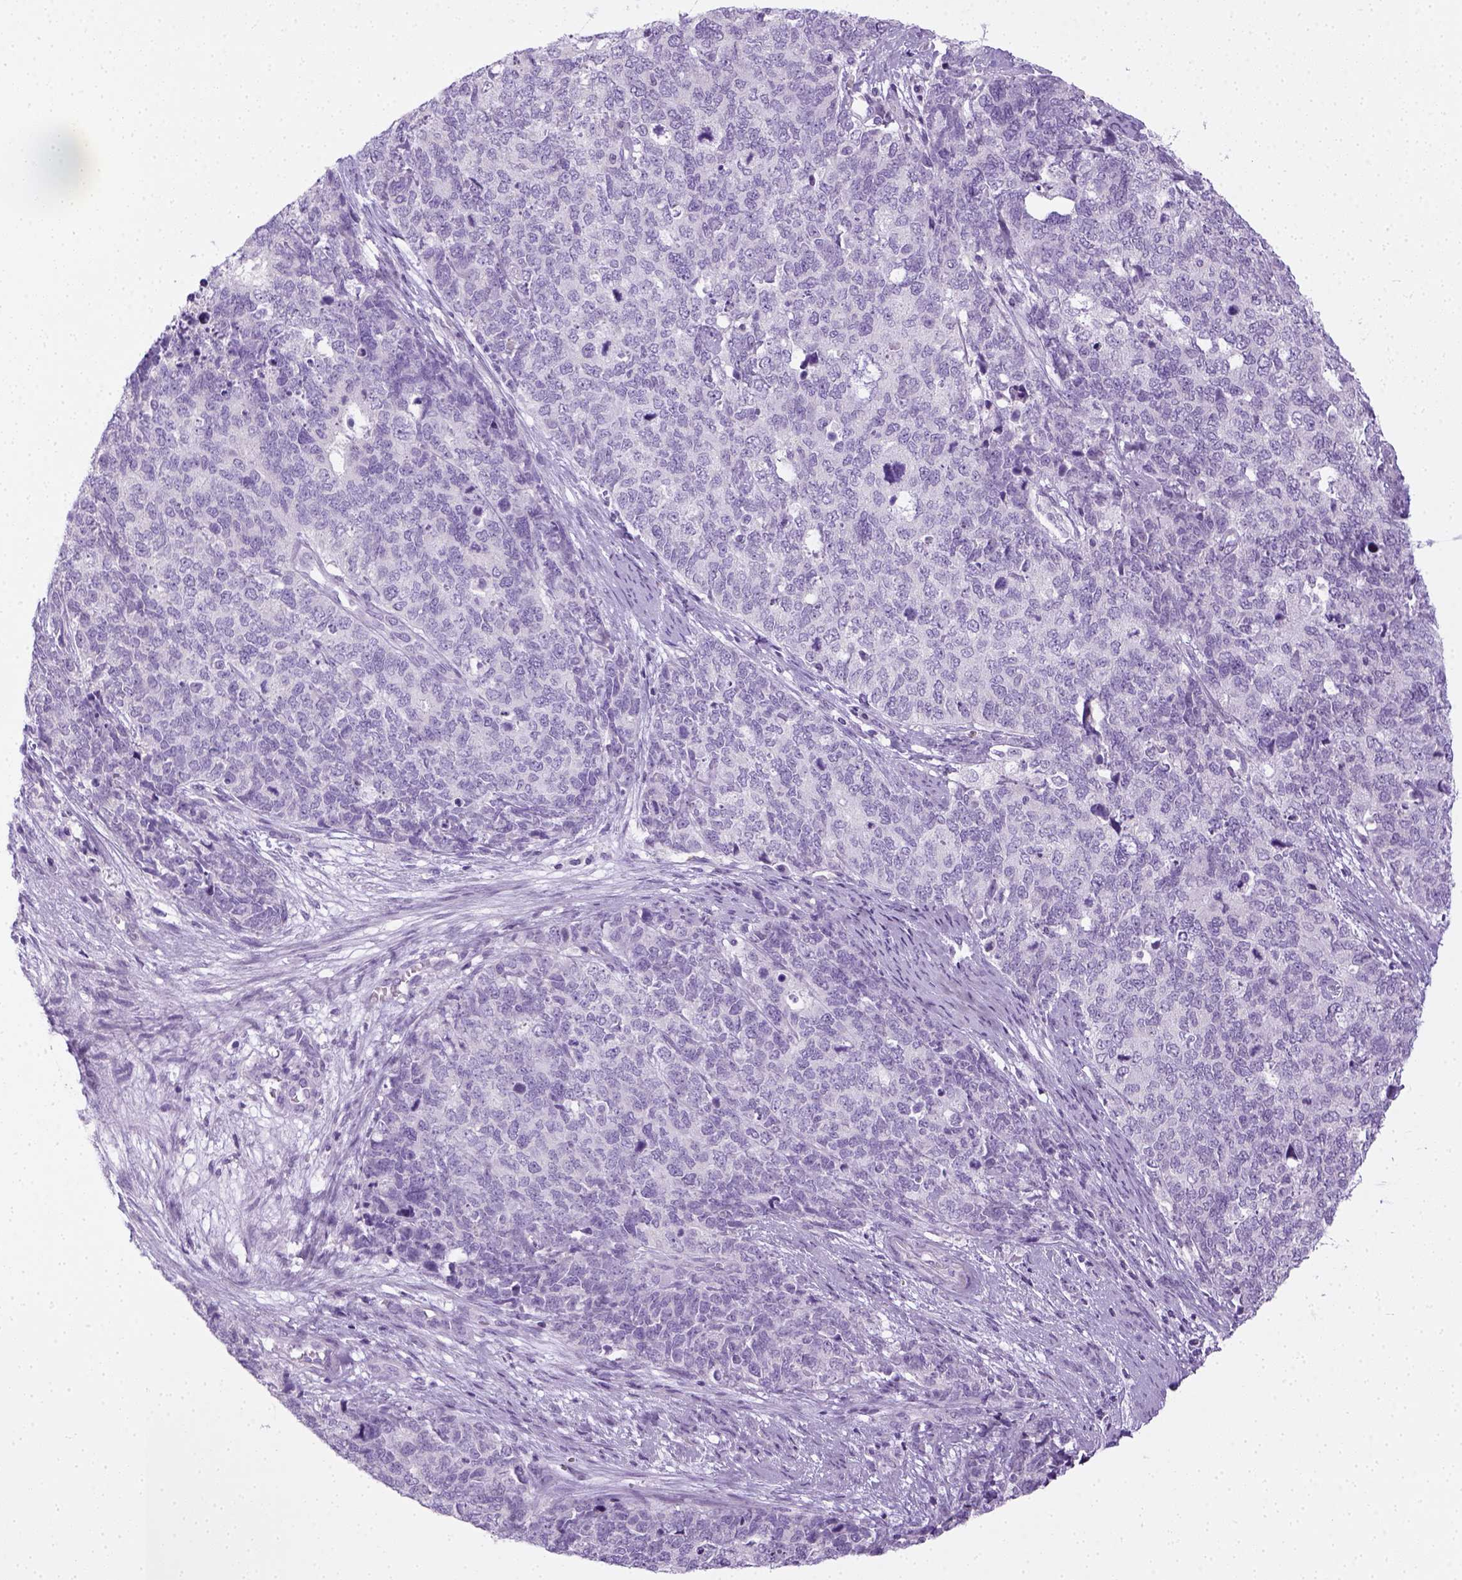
{"staining": {"intensity": "negative", "quantity": "none", "location": "none"}, "tissue": "cervical cancer", "cell_type": "Tumor cells", "image_type": "cancer", "snomed": [{"axis": "morphology", "description": "Squamous cell carcinoma, NOS"}, {"axis": "topography", "description": "Cervix"}], "caption": "DAB immunohistochemical staining of cervical squamous cell carcinoma reveals no significant positivity in tumor cells.", "gene": "LGSN", "patient": {"sex": "female", "age": 63}}